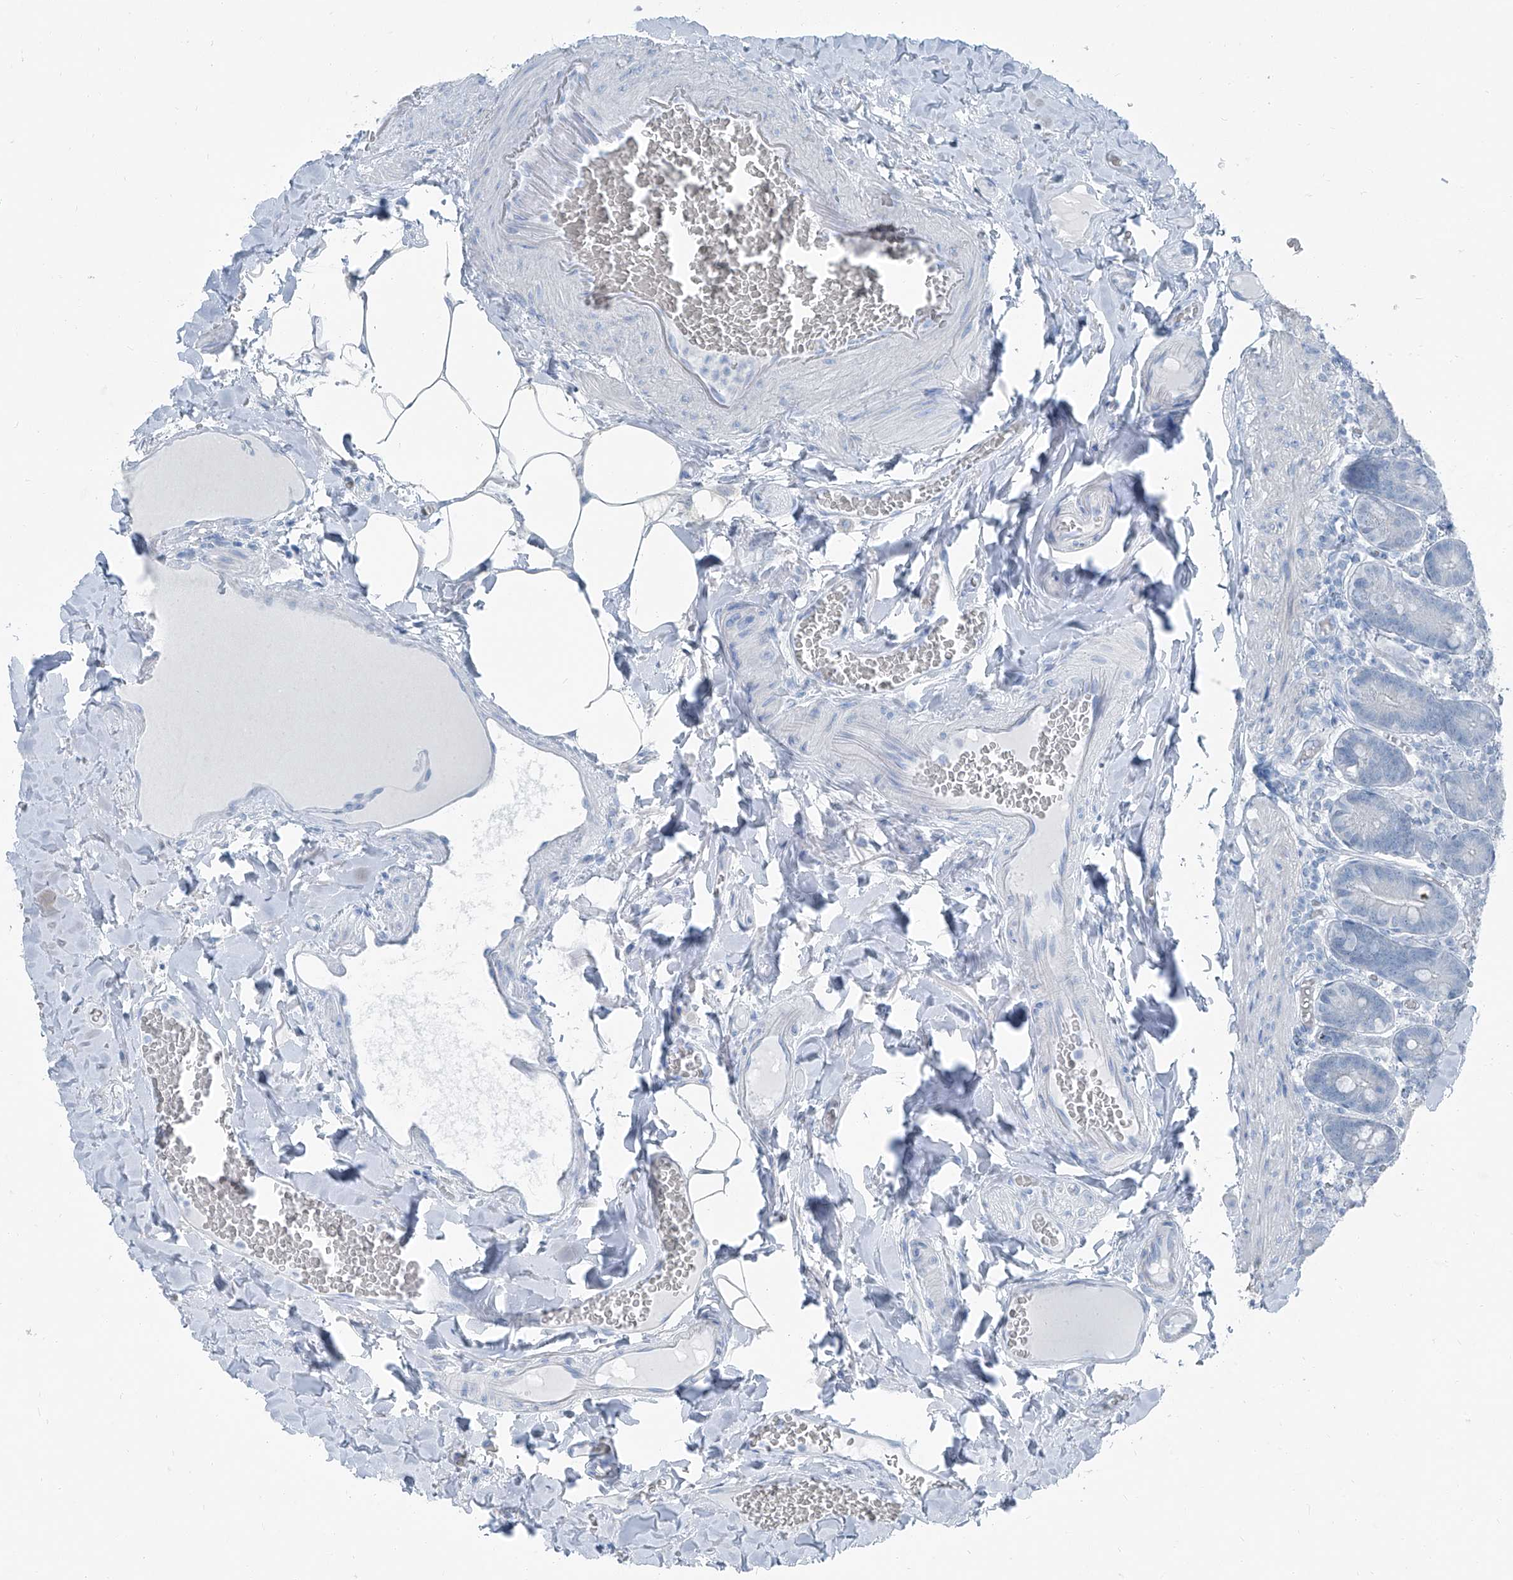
{"staining": {"intensity": "negative", "quantity": "none", "location": "none"}, "tissue": "duodenum", "cell_type": "Glandular cells", "image_type": "normal", "snomed": [{"axis": "morphology", "description": "Normal tissue, NOS"}, {"axis": "topography", "description": "Duodenum"}], "caption": "Glandular cells show no significant protein positivity in normal duodenum.", "gene": "RGN", "patient": {"sex": "female", "age": 62}}